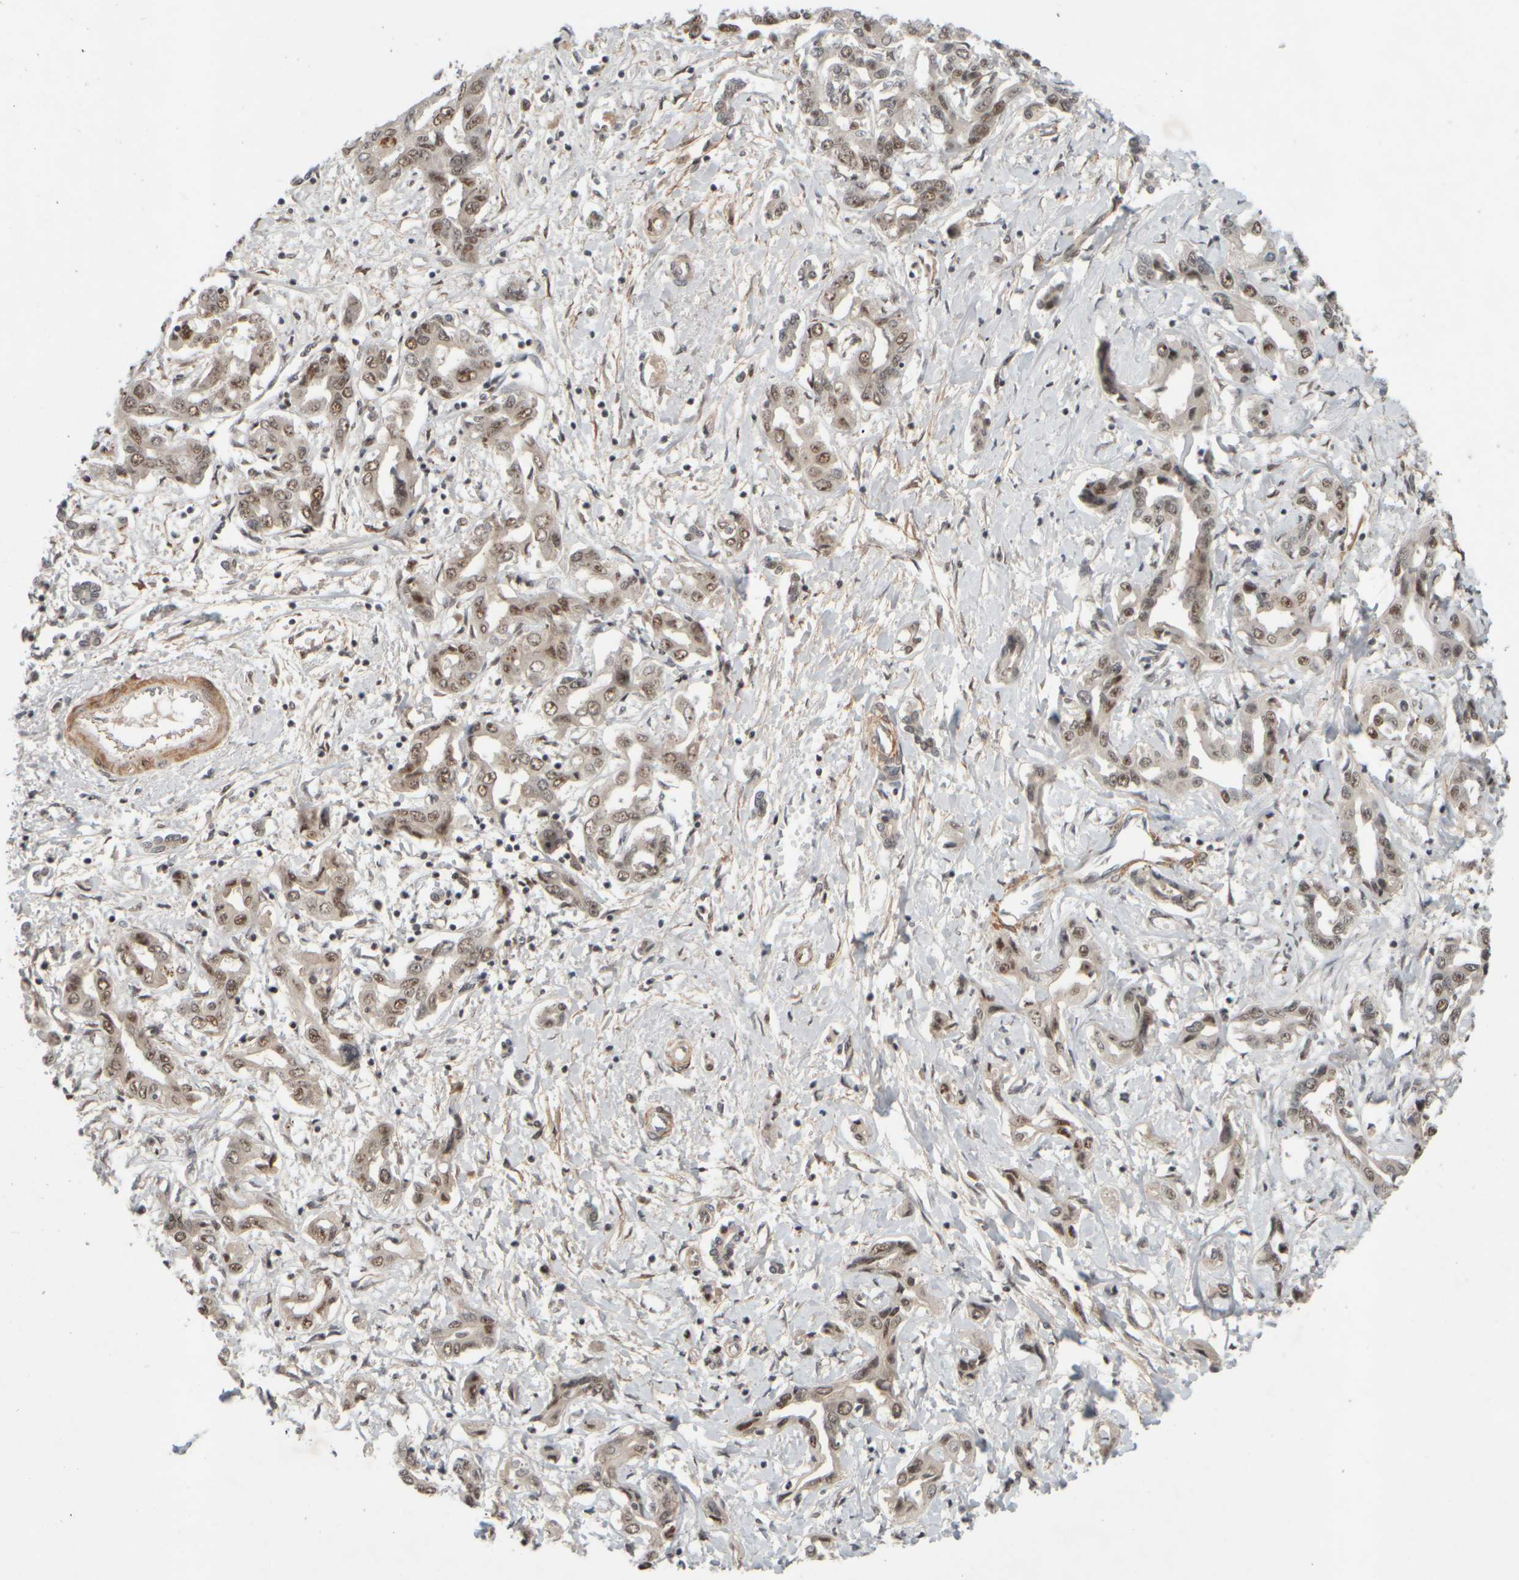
{"staining": {"intensity": "weak", "quantity": ">75%", "location": "nuclear"}, "tissue": "liver cancer", "cell_type": "Tumor cells", "image_type": "cancer", "snomed": [{"axis": "morphology", "description": "Cholangiocarcinoma"}, {"axis": "topography", "description": "Liver"}], "caption": "Tumor cells display low levels of weak nuclear staining in approximately >75% of cells in human liver cholangiocarcinoma. The staining was performed using DAB, with brown indicating positive protein expression. Nuclei are stained blue with hematoxylin.", "gene": "SYNRG", "patient": {"sex": "male", "age": 59}}